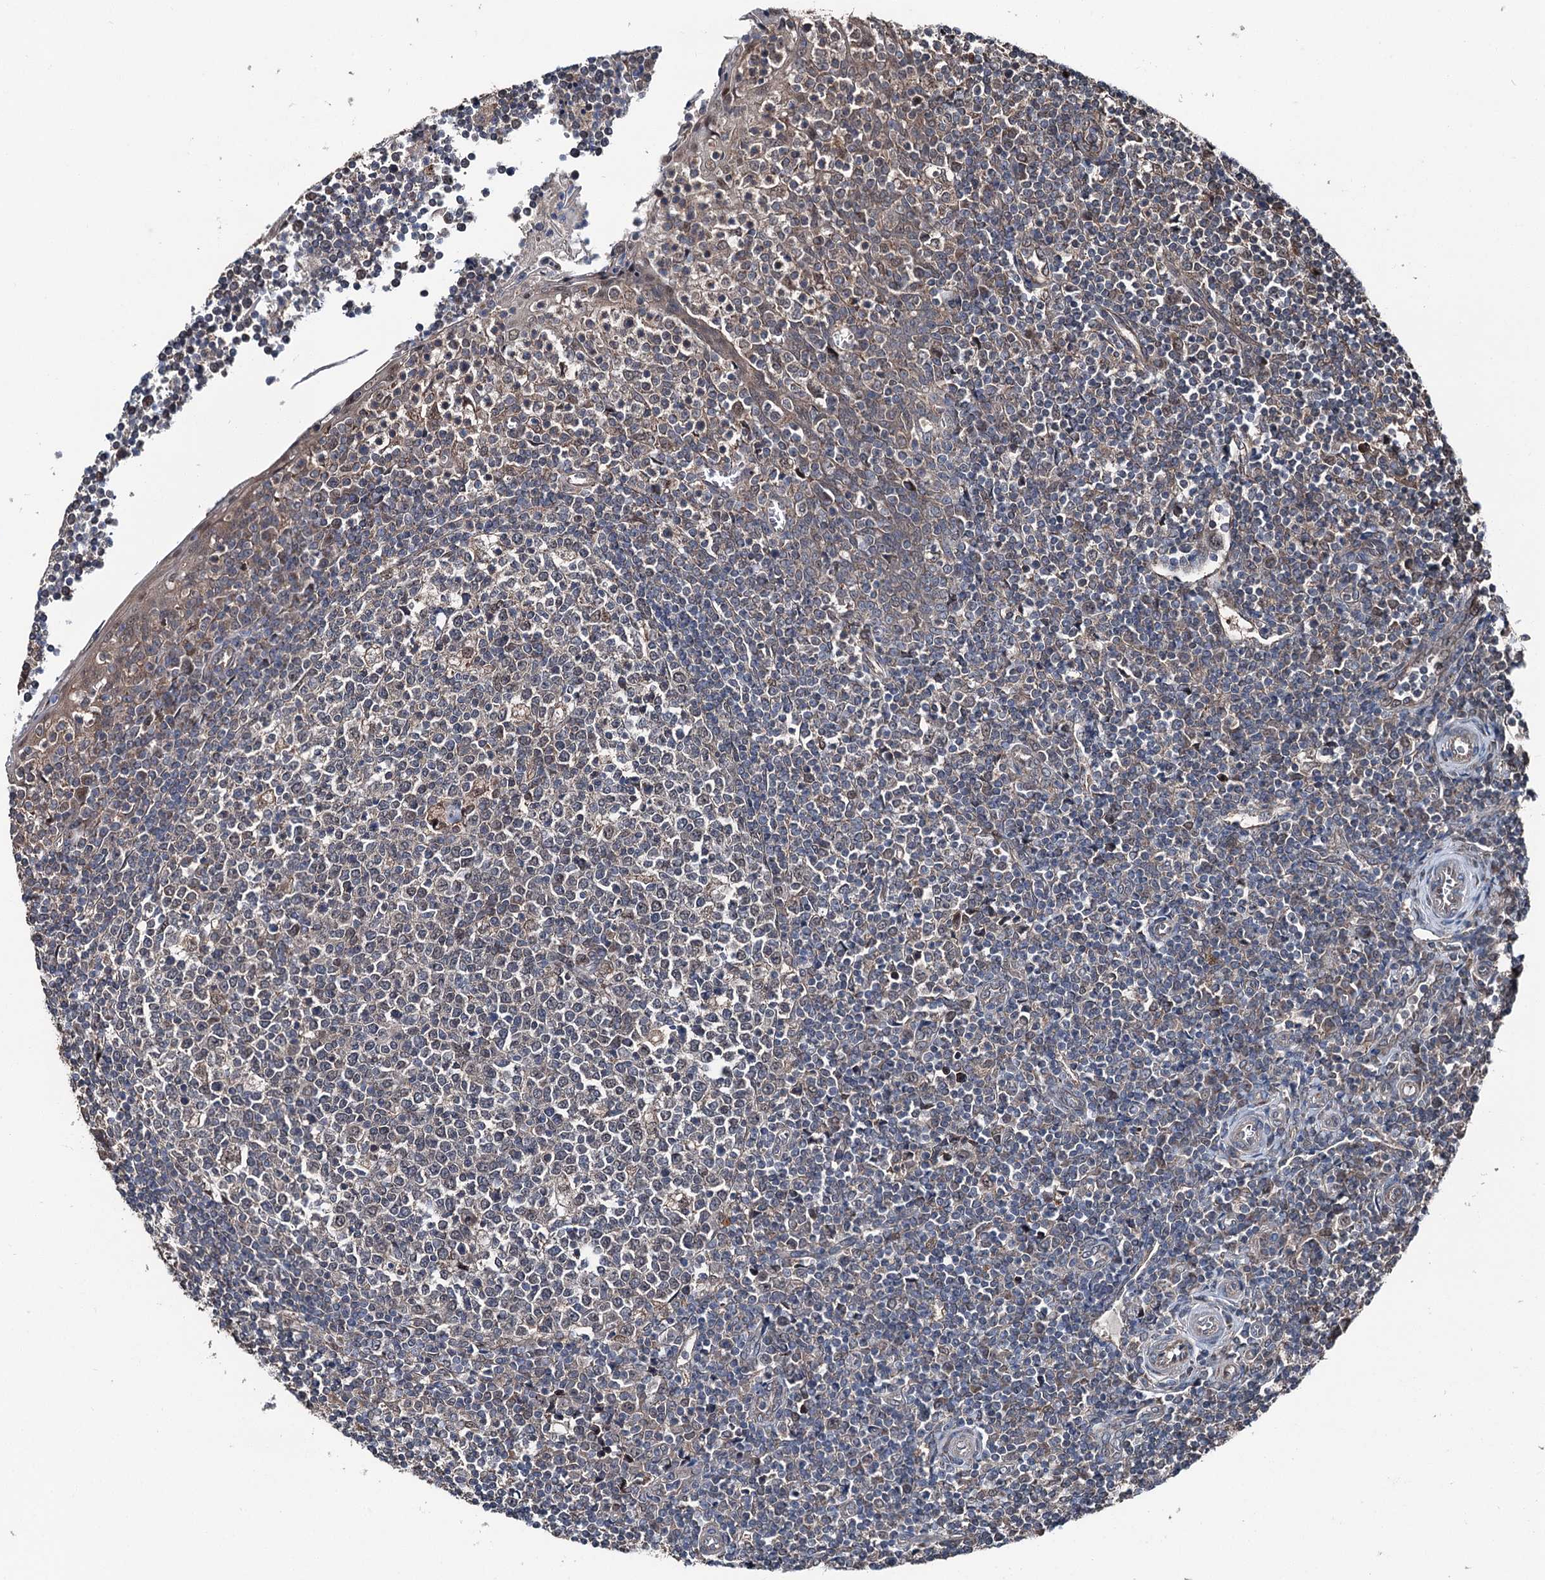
{"staining": {"intensity": "weak", "quantity": "25%-75%", "location": "cytoplasmic/membranous"}, "tissue": "tonsil", "cell_type": "Germinal center cells", "image_type": "normal", "snomed": [{"axis": "morphology", "description": "Normal tissue, NOS"}, {"axis": "topography", "description": "Tonsil"}], "caption": "A photomicrograph of human tonsil stained for a protein demonstrates weak cytoplasmic/membranous brown staining in germinal center cells. The staining was performed using DAB (3,3'-diaminobenzidine), with brown indicating positive protein expression. Nuclei are stained blue with hematoxylin.", "gene": "PSMD13", "patient": {"sex": "female", "age": 19}}